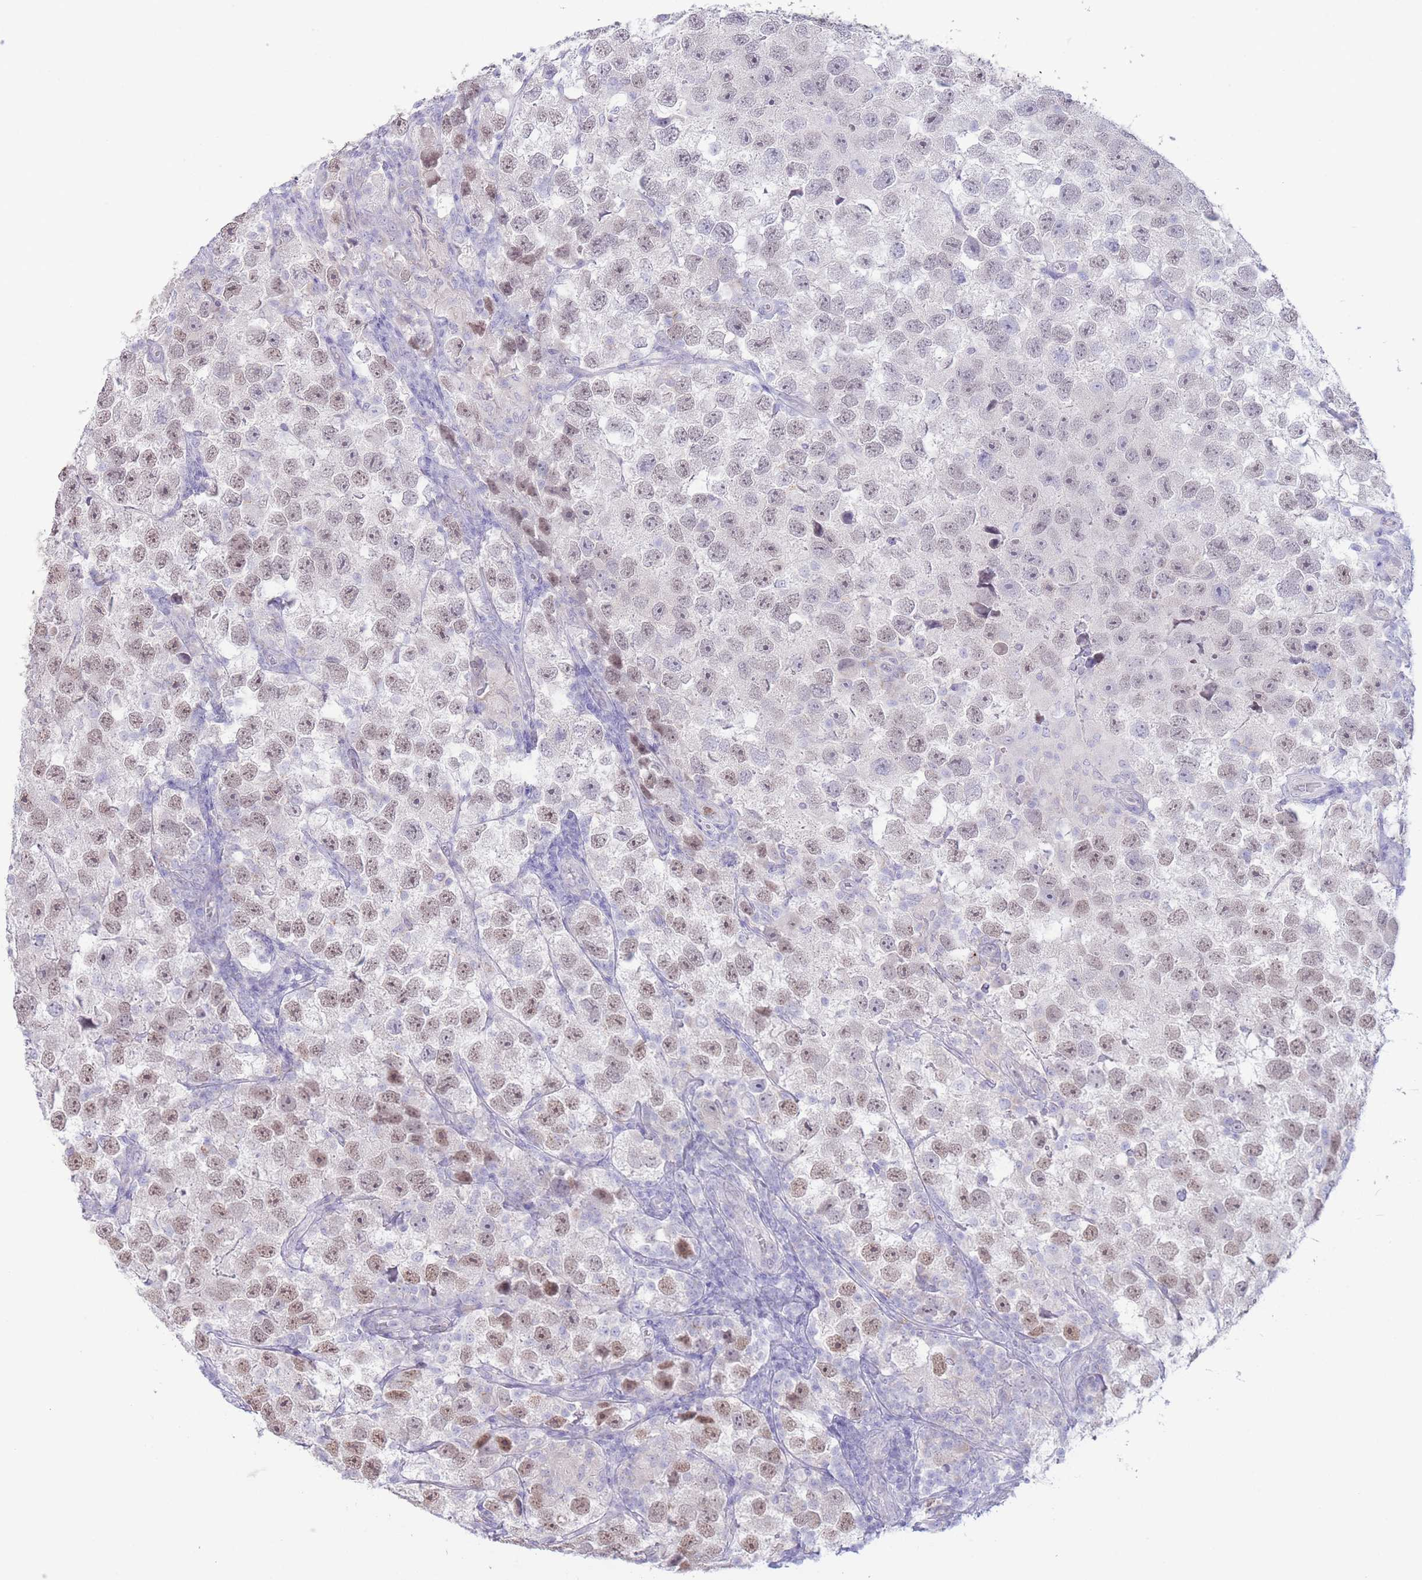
{"staining": {"intensity": "weak", "quantity": "25%-75%", "location": "nuclear"}, "tissue": "testis cancer", "cell_type": "Tumor cells", "image_type": "cancer", "snomed": [{"axis": "morphology", "description": "Seminoma, NOS"}, {"axis": "topography", "description": "Testis"}], "caption": "There is low levels of weak nuclear staining in tumor cells of testis cancer (seminoma), as demonstrated by immunohistochemical staining (brown color).", "gene": "LCLAT1", "patient": {"sex": "male", "age": 26}}